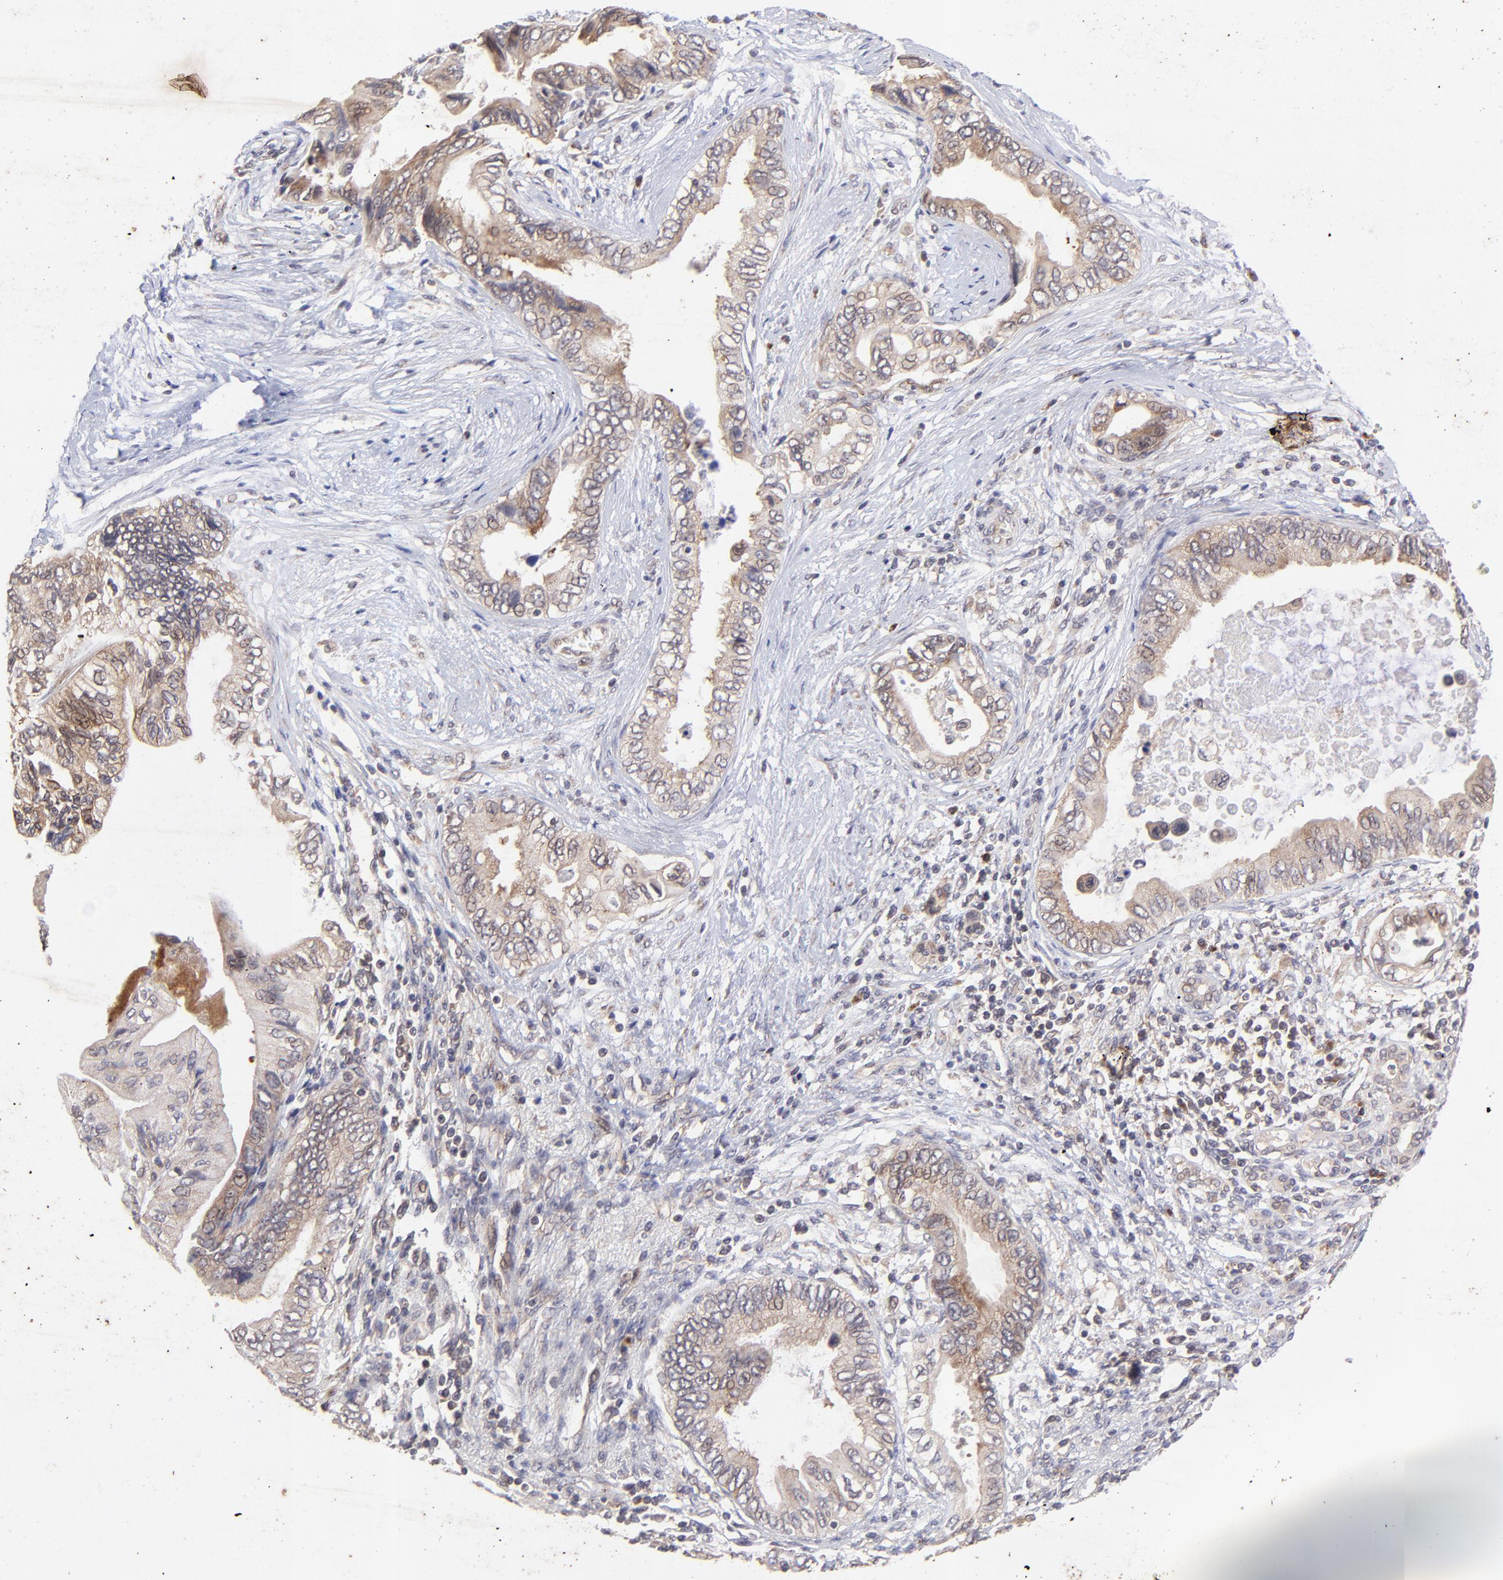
{"staining": {"intensity": "weak", "quantity": "25%-75%", "location": "cytoplasmic/membranous,nuclear"}, "tissue": "pancreatic cancer", "cell_type": "Tumor cells", "image_type": "cancer", "snomed": [{"axis": "morphology", "description": "Adenocarcinoma, NOS"}, {"axis": "topography", "description": "Pancreas"}], "caption": "Pancreatic adenocarcinoma tissue displays weak cytoplasmic/membranous and nuclear positivity in about 25%-75% of tumor cells, visualized by immunohistochemistry. (DAB (3,3'-diaminobenzidine) IHC, brown staining for protein, blue staining for nuclei).", "gene": "TNRC6B", "patient": {"sex": "female", "age": 66}}